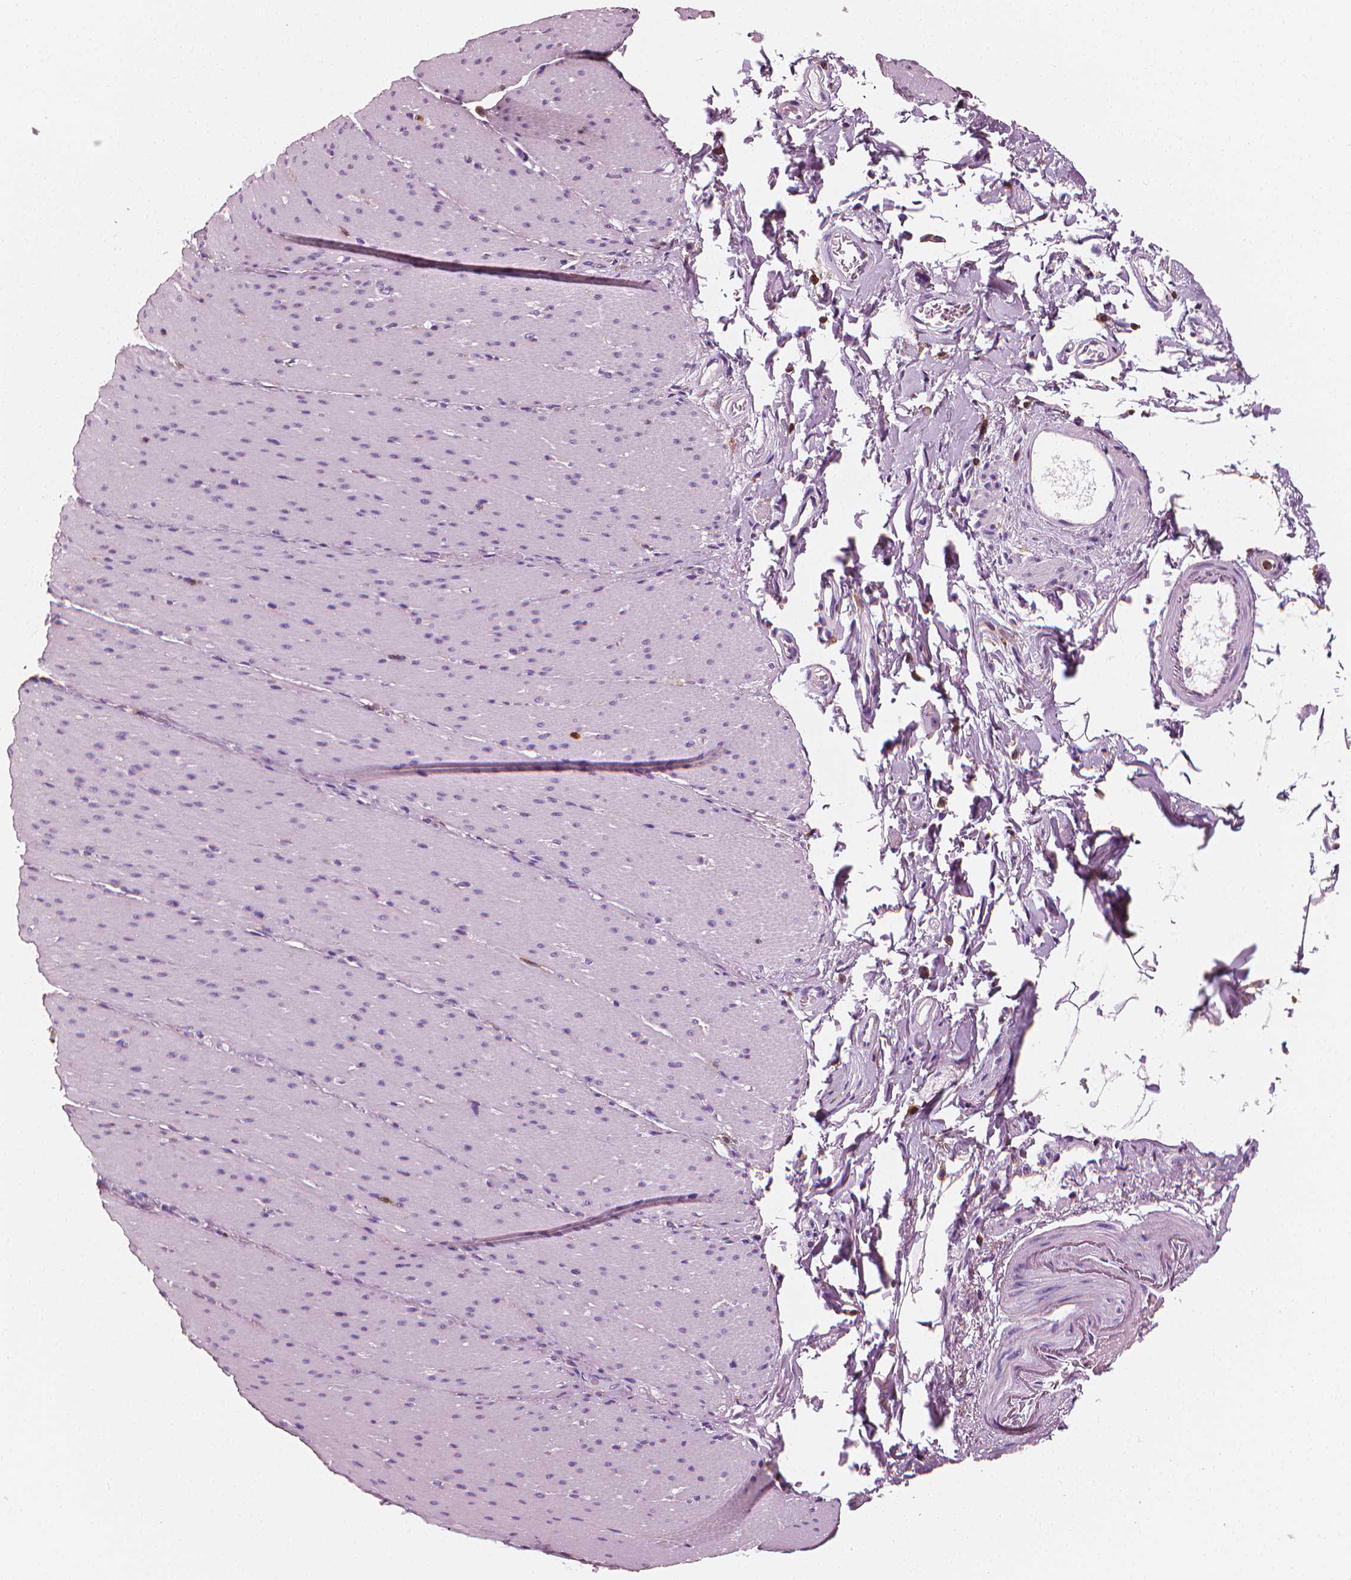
{"staining": {"intensity": "negative", "quantity": "none", "location": "none"}, "tissue": "smooth muscle", "cell_type": "Smooth muscle cells", "image_type": "normal", "snomed": [{"axis": "morphology", "description": "Normal tissue, NOS"}, {"axis": "topography", "description": "Smooth muscle"}, {"axis": "topography", "description": "Colon"}], "caption": "A high-resolution micrograph shows immunohistochemistry (IHC) staining of normal smooth muscle, which shows no significant staining in smooth muscle cells.", "gene": "PTPRC", "patient": {"sex": "male", "age": 73}}